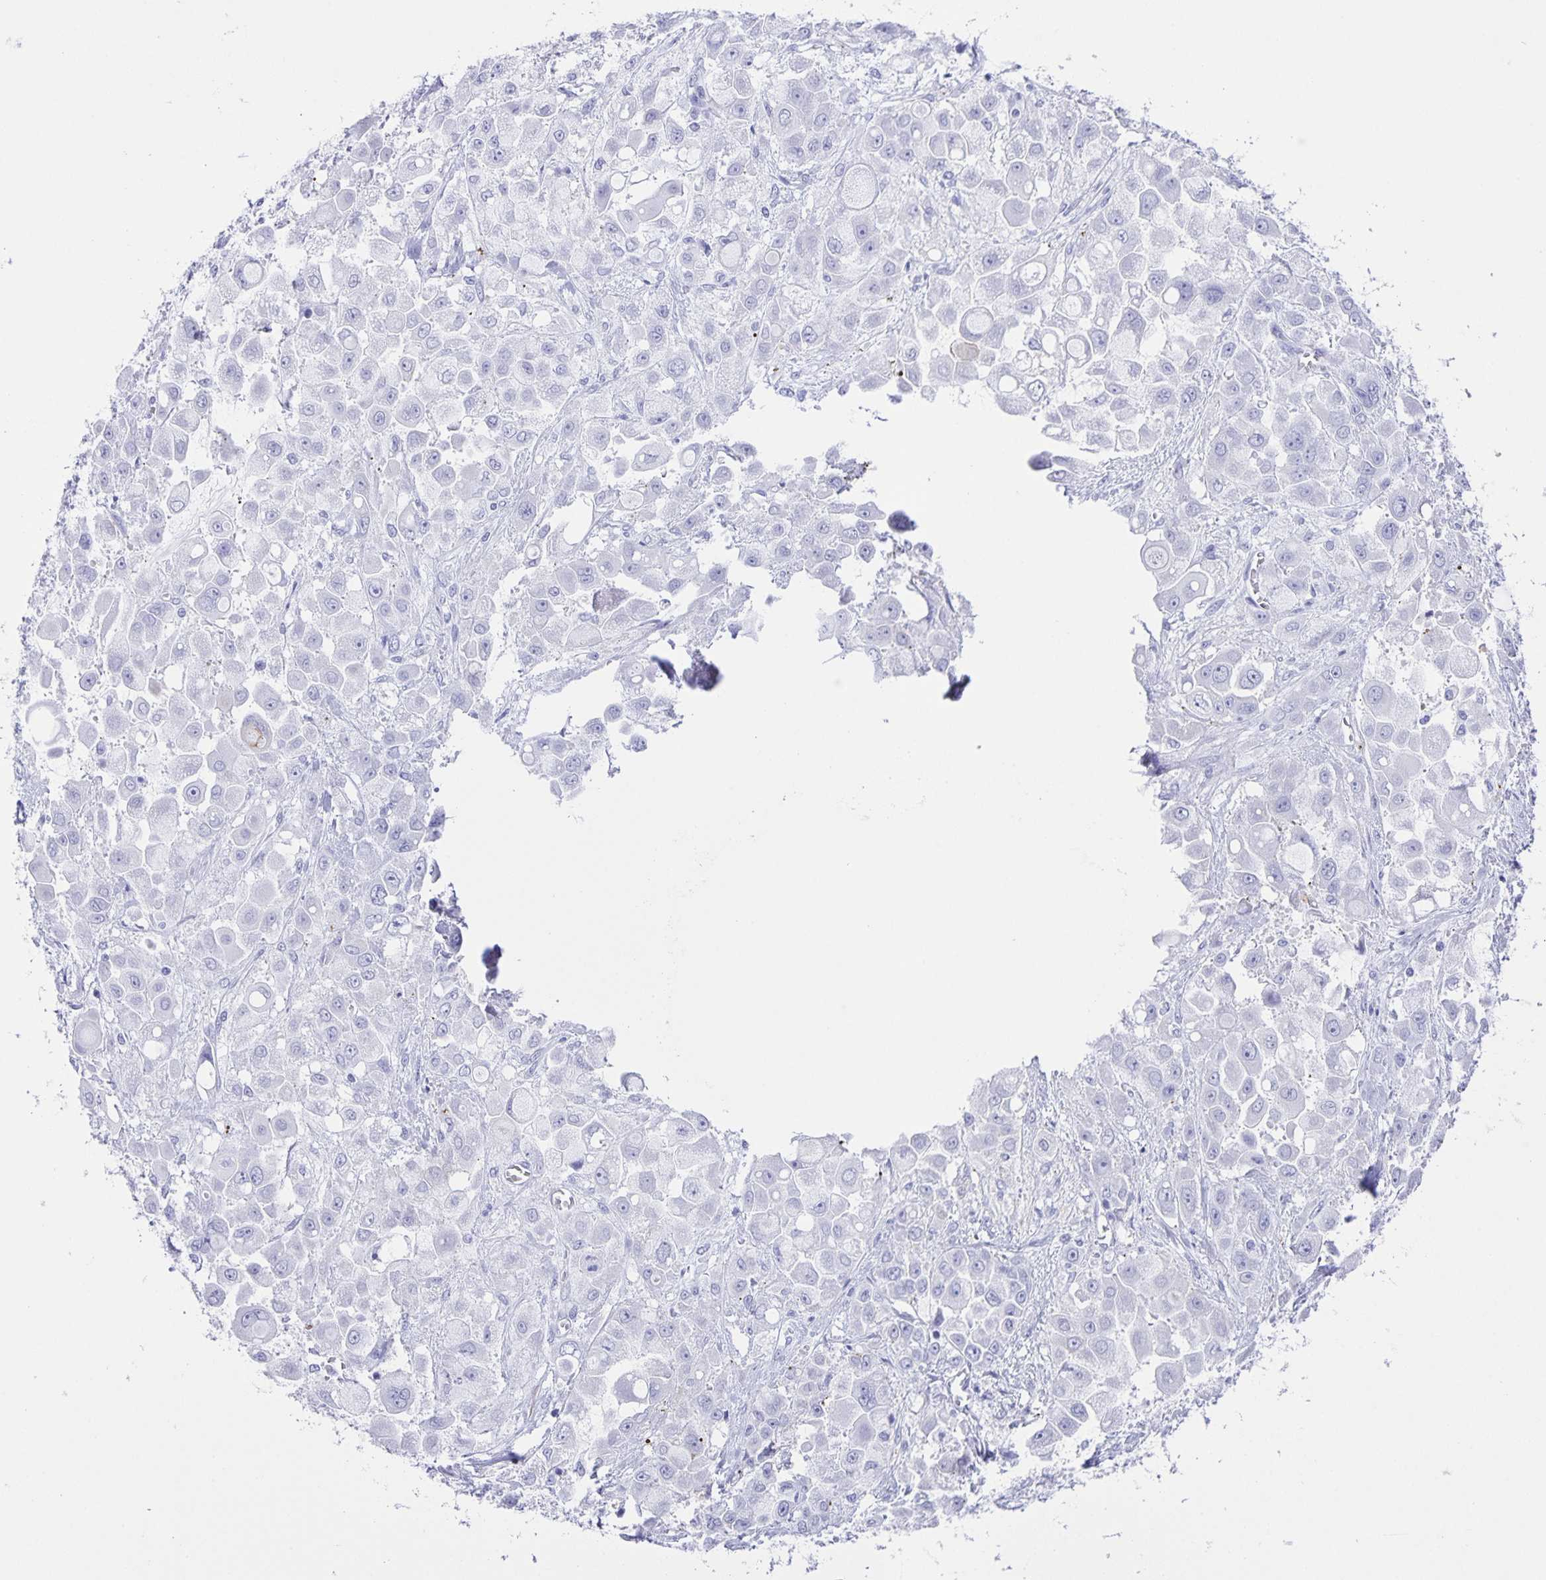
{"staining": {"intensity": "negative", "quantity": "none", "location": "none"}, "tissue": "stomach cancer", "cell_type": "Tumor cells", "image_type": "cancer", "snomed": [{"axis": "morphology", "description": "Adenocarcinoma, NOS"}, {"axis": "topography", "description": "Stomach"}], "caption": "There is no significant positivity in tumor cells of stomach cancer (adenocarcinoma).", "gene": "UBQLN3", "patient": {"sex": "female", "age": 76}}